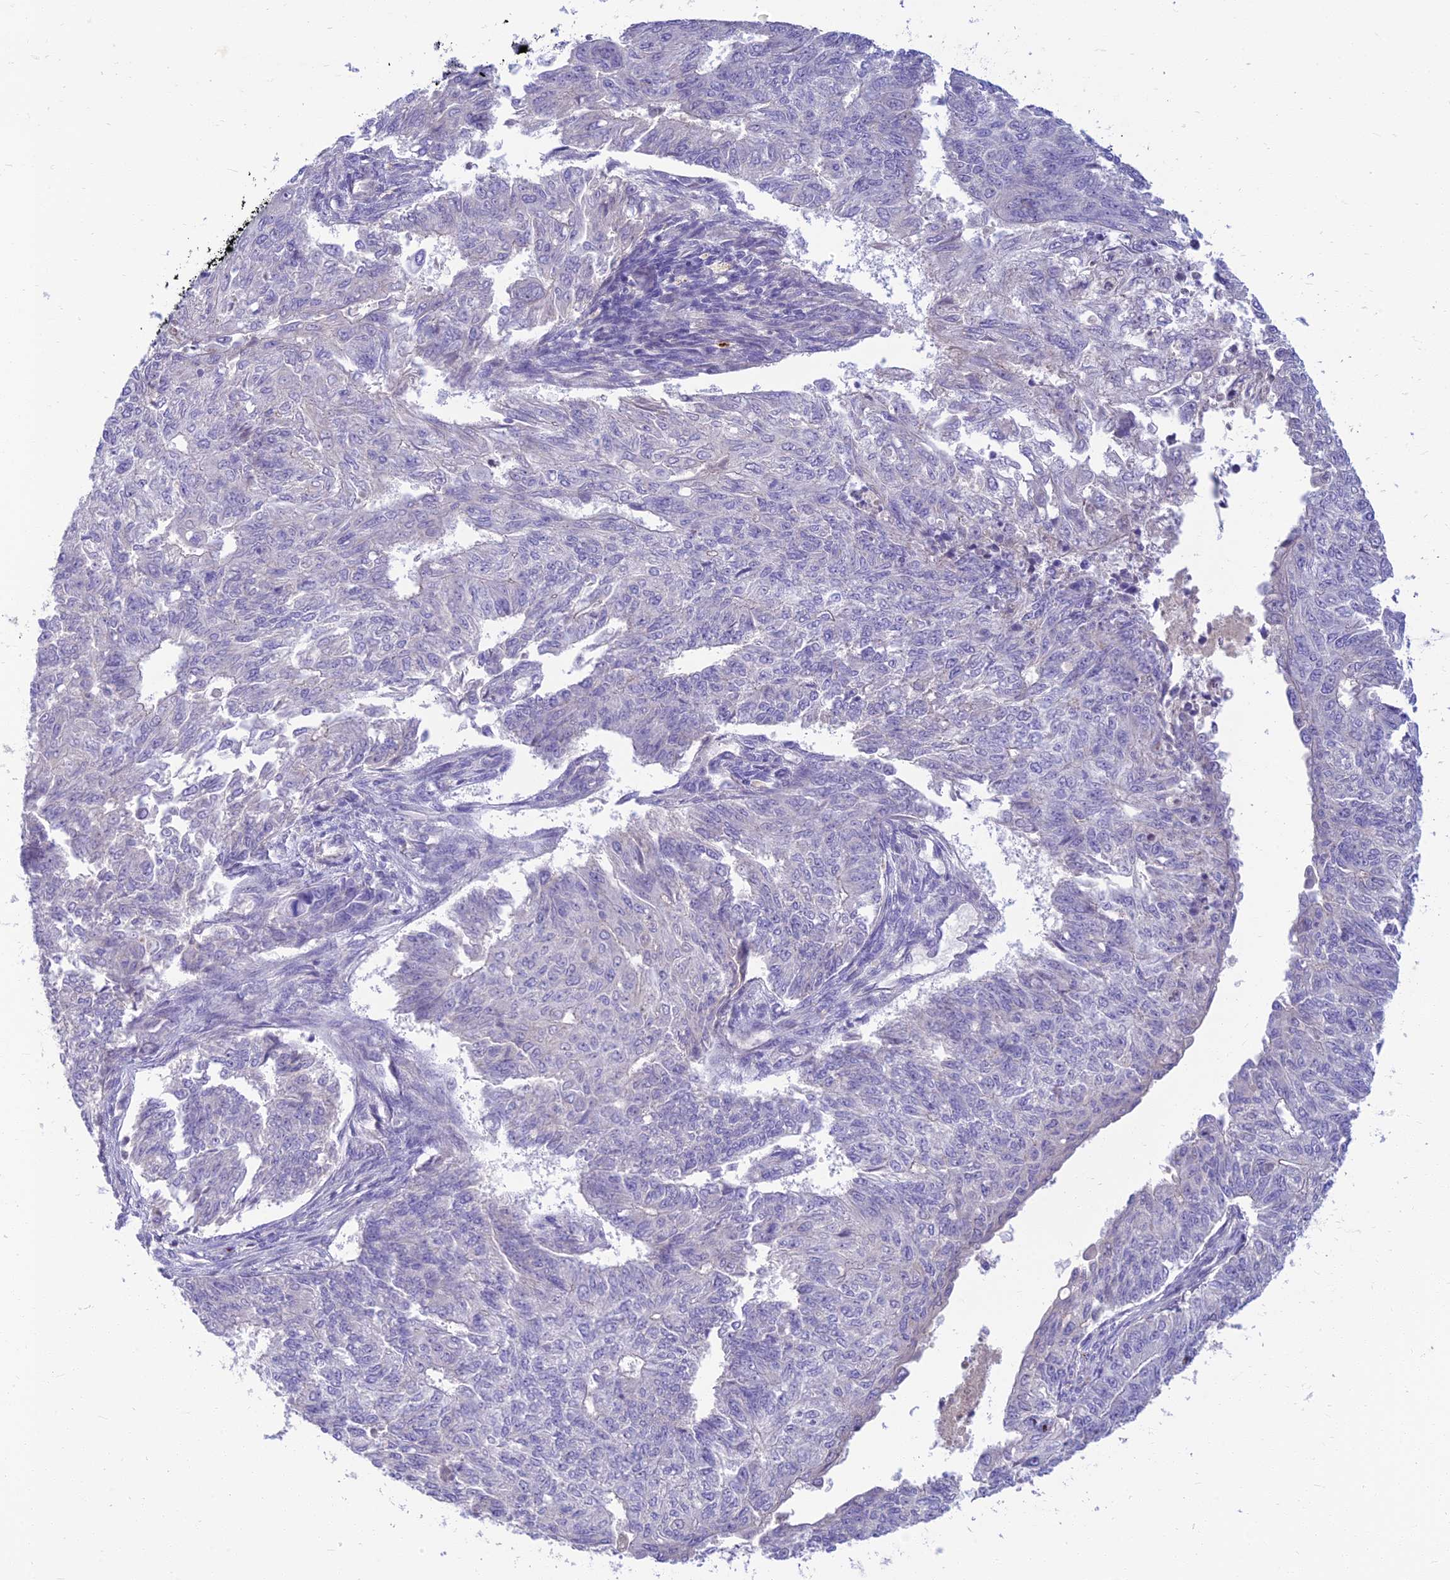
{"staining": {"intensity": "negative", "quantity": "none", "location": "none"}, "tissue": "endometrial cancer", "cell_type": "Tumor cells", "image_type": "cancer", "snomed": [{"axis": "morphology", "description": "Adenocarcinoma, NOS"}, {"axis": "topography", "description": "Endometrium"}], "caption": "A photomicrograph of human endometrial cancer (adenocarcinoma) is negative for staining in tumor cells.", "gene": "CLIP4", "patient": {"sex": "female", "age": 32}}